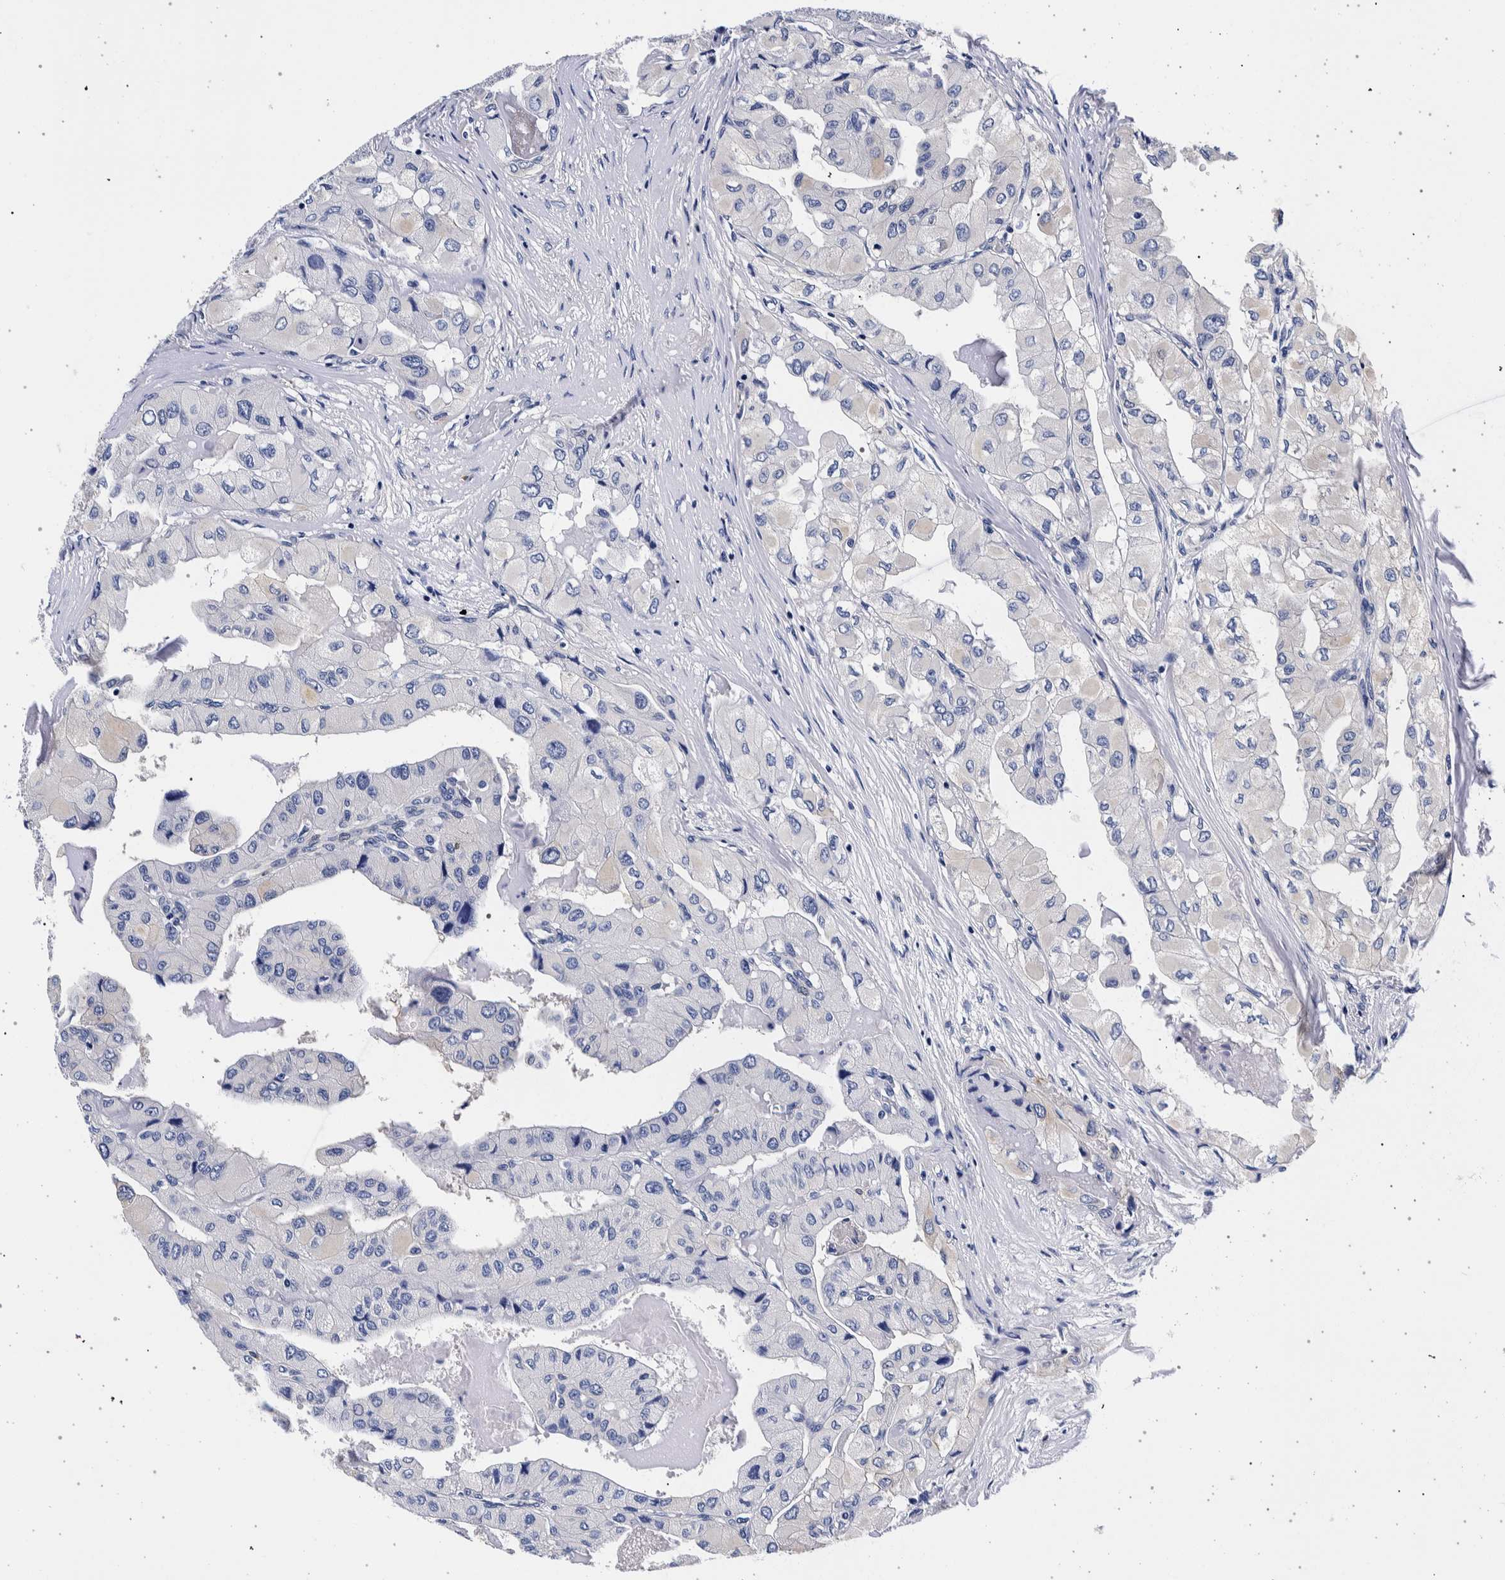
{"staining": {"intensity": "negative", "quantity": "none", "location": "none"}, "tissue": "thyroid cancer", "cell_type": "Tumor cells", "image_type": "cancer", "snomed": [{"axis": "morphology", "description": "Papillary adenocarcinoma, NOS"}, {"axis": "topography", "description": "Thyroid gland"}], "caption": "Tumor cells show no significant protein staining in thyroid cancer (papillary adenocarcinoma). Brightfield microscopy of IHC stained with DAB (3,3'-diaminobenzidine) (brown) and hematoxylin (blue), captured at high magnification.", "gene": "NIBAN2", "patient": {"sex": "female", "age": 59}}